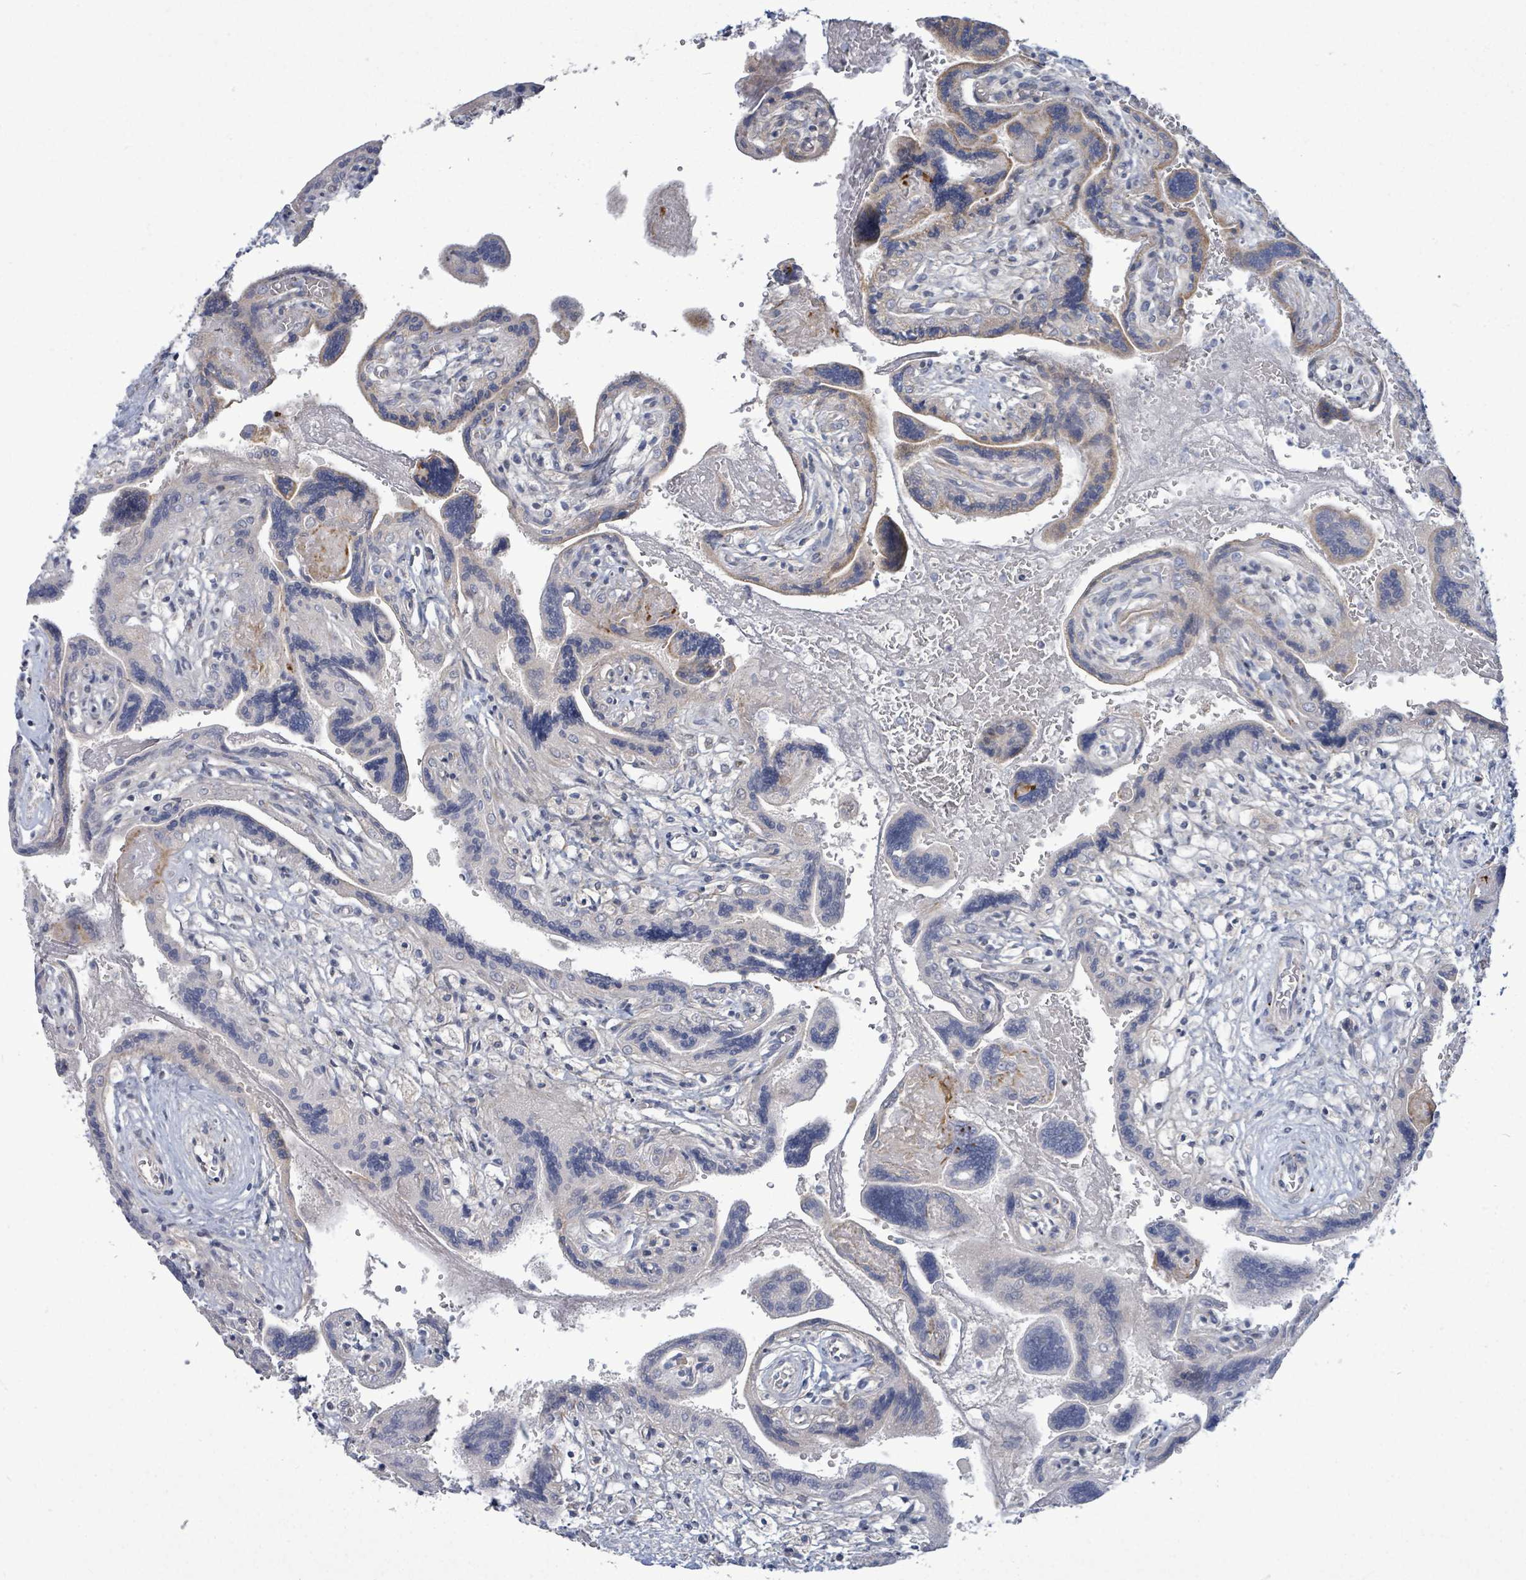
{"staining": {"intensity": "moderate", "quantity": "25%-75%", "location": "cytoplasmic/membranous"}, "tissue": "placenta", "cell_type": "Trophoblastic cells", "image_type": "normal", "snomed": [{"axis": "morphology", "description": "Normal tissue, NOS"}, {"axis": "topography", "description": "Placenta"}], "caption": "Immunohistochemical staining of unremarkable placenta exhibits moderate cytoplasmic/membranous protein positivity in approximately 25%-75% of trophoblastic cells. (DAB = brown stain, brightfield microscopy at high magnification).", "gene": "ZFPM1", "patient": {"sex": "female", "age": 37}}